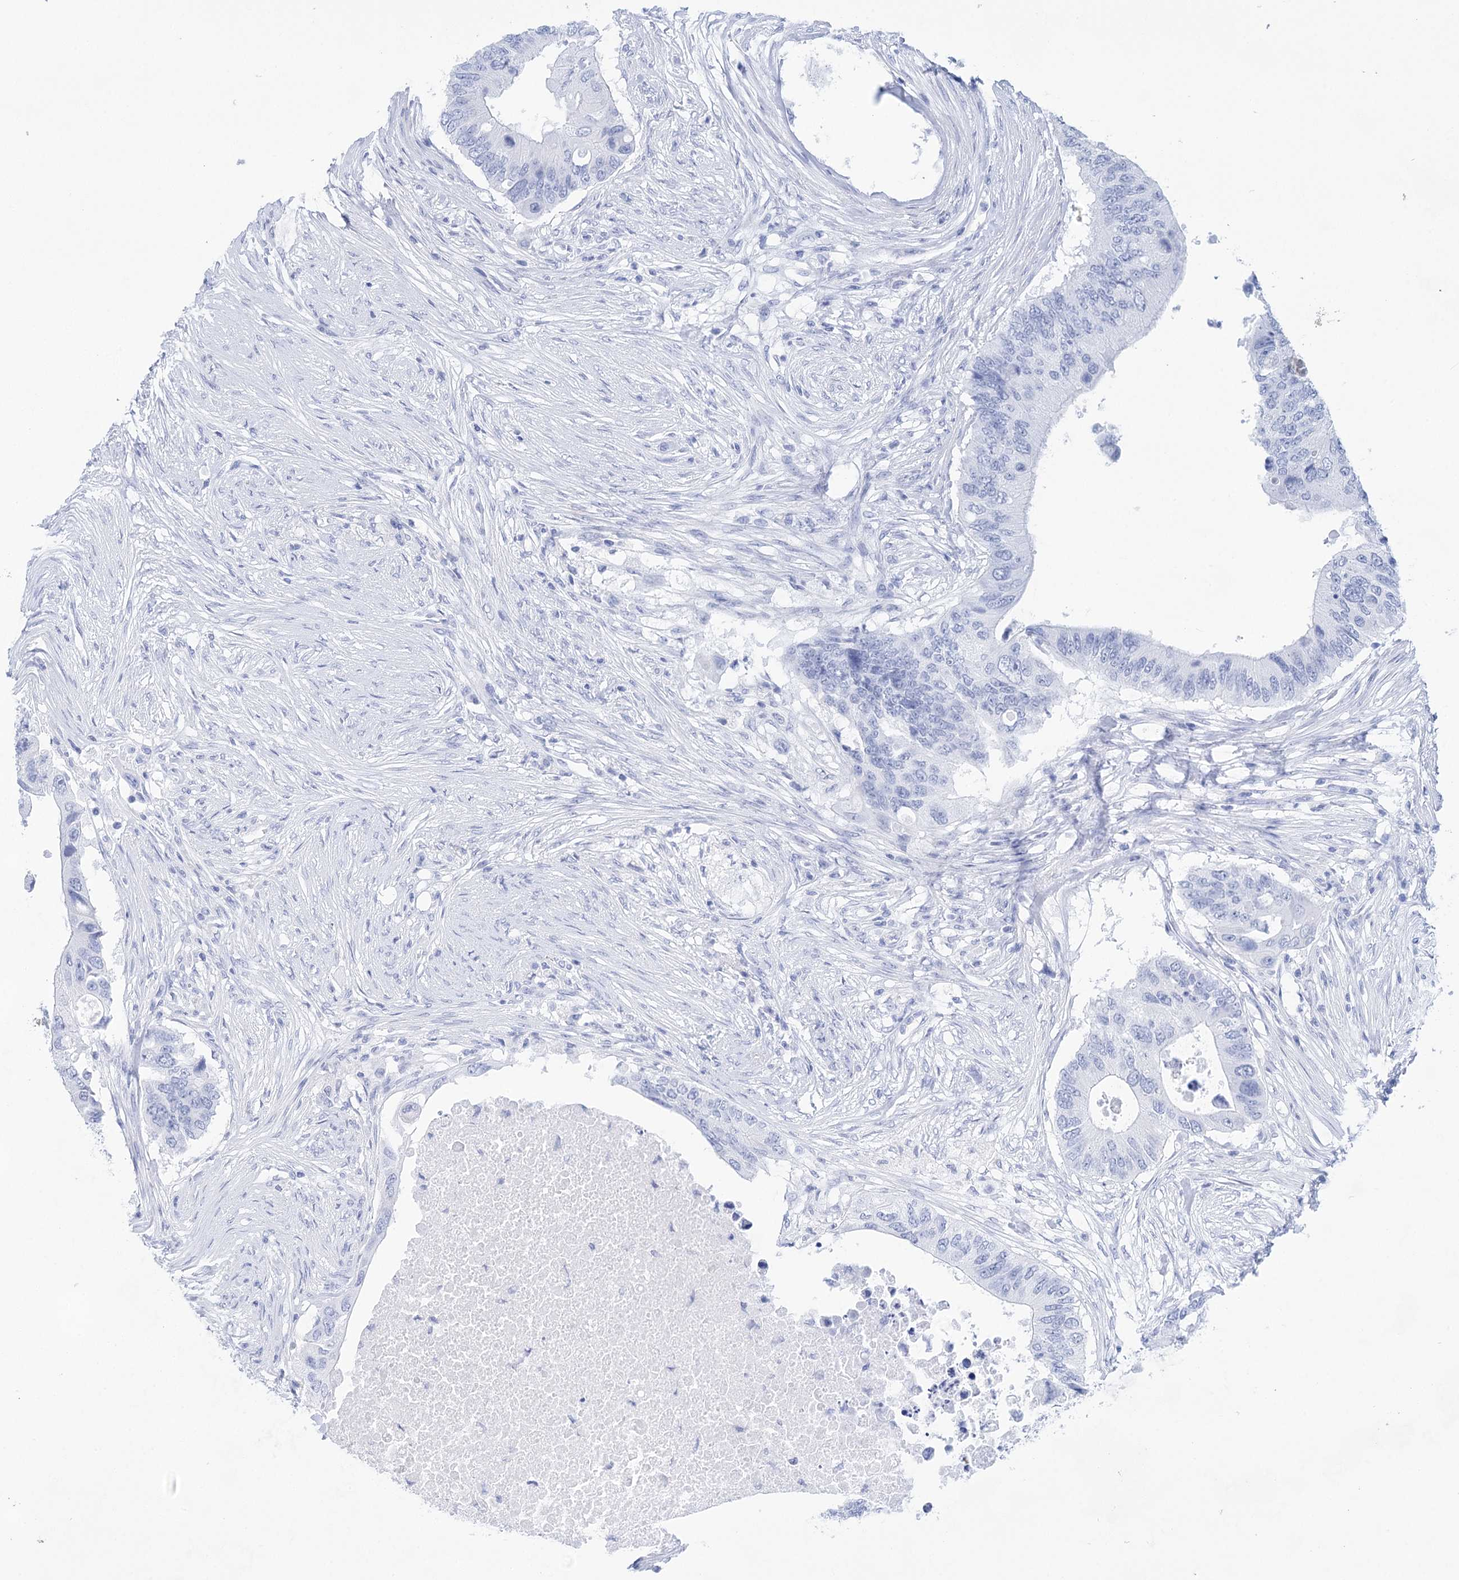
{"staining": {"intensity": "negative", "quantity": "none", "location": "none"}, "tissue": "colorectal cancer", "cell_type": "Tumor cells", "image_type": "cancer", "snomed": [{"axis": "morphology", "description": "Adenocarcinoma, NOS"}, {"axis": "topography", "description": "Colon"}], "caption": "There is no significant staining in tumor cells of colorectal adenocarcinoma. (Stains: DAB (3,3'-diaminobenzidine) IHC with hematoxylin counter stain, Microscopy: brightfield microscopy at high magnification).", "gene": "LALBA", "patient": {"sex": "male", "age": 71}}